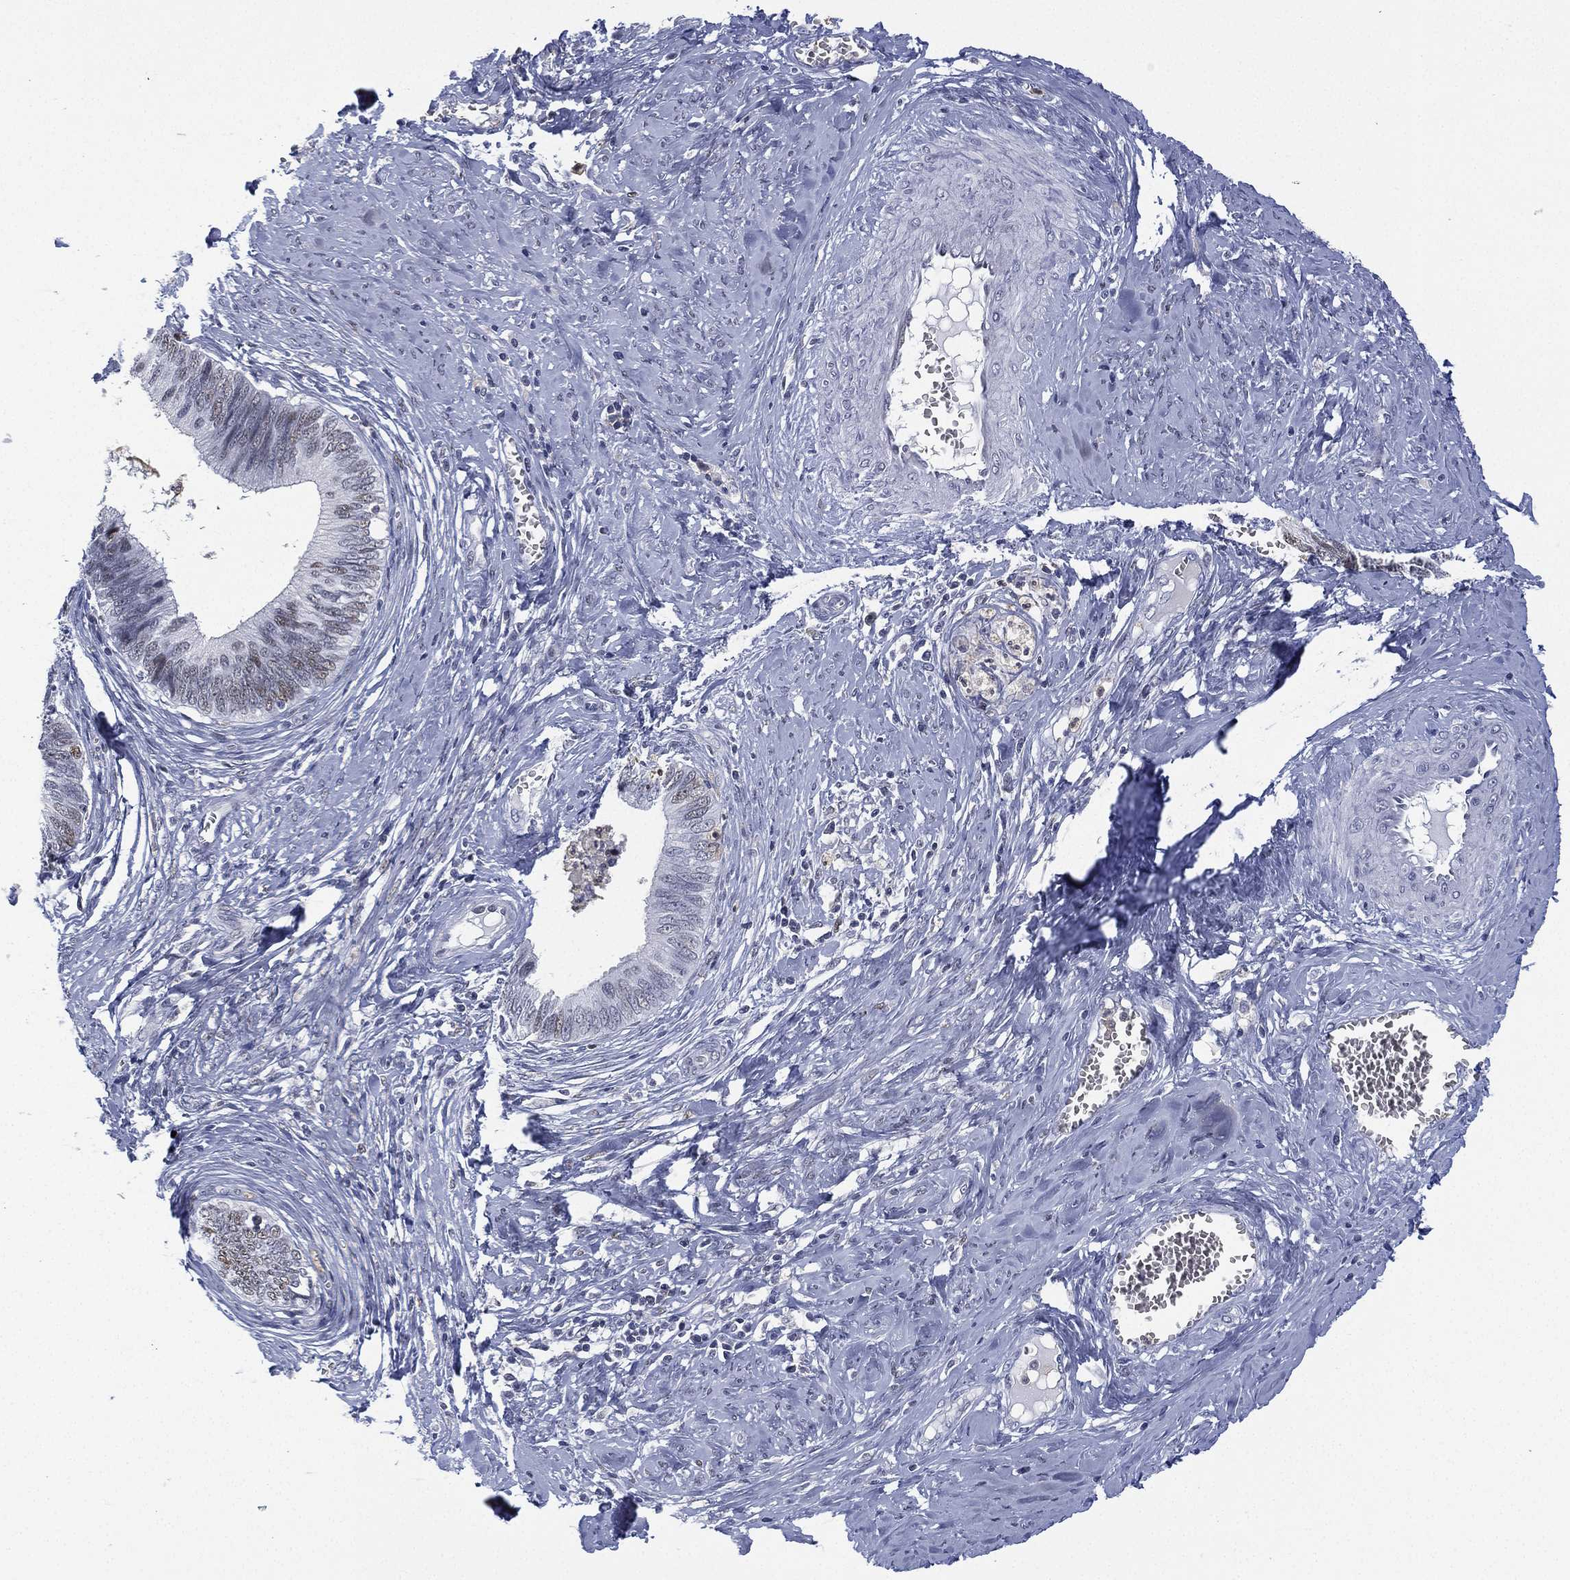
{"staining": {"intensity": "moderate", "quantity": "<25%", "location": "nuclear"}, "tissue": "cervical cancer", "cell_type": "Tumor cells", "image_type": "cancer", "snomed": [{"axis": "morphology", "description": "Adenocarcinoma, NOS"}, {"axis": "topography", "description": "Cervix"}], "caption": "Cervical adenocarcinoma stained for a protein exhibits moderate nuclear positivity in tumor cells.", "gene": "ZNF711", "patient": {"sex": "female", "age": 42}}